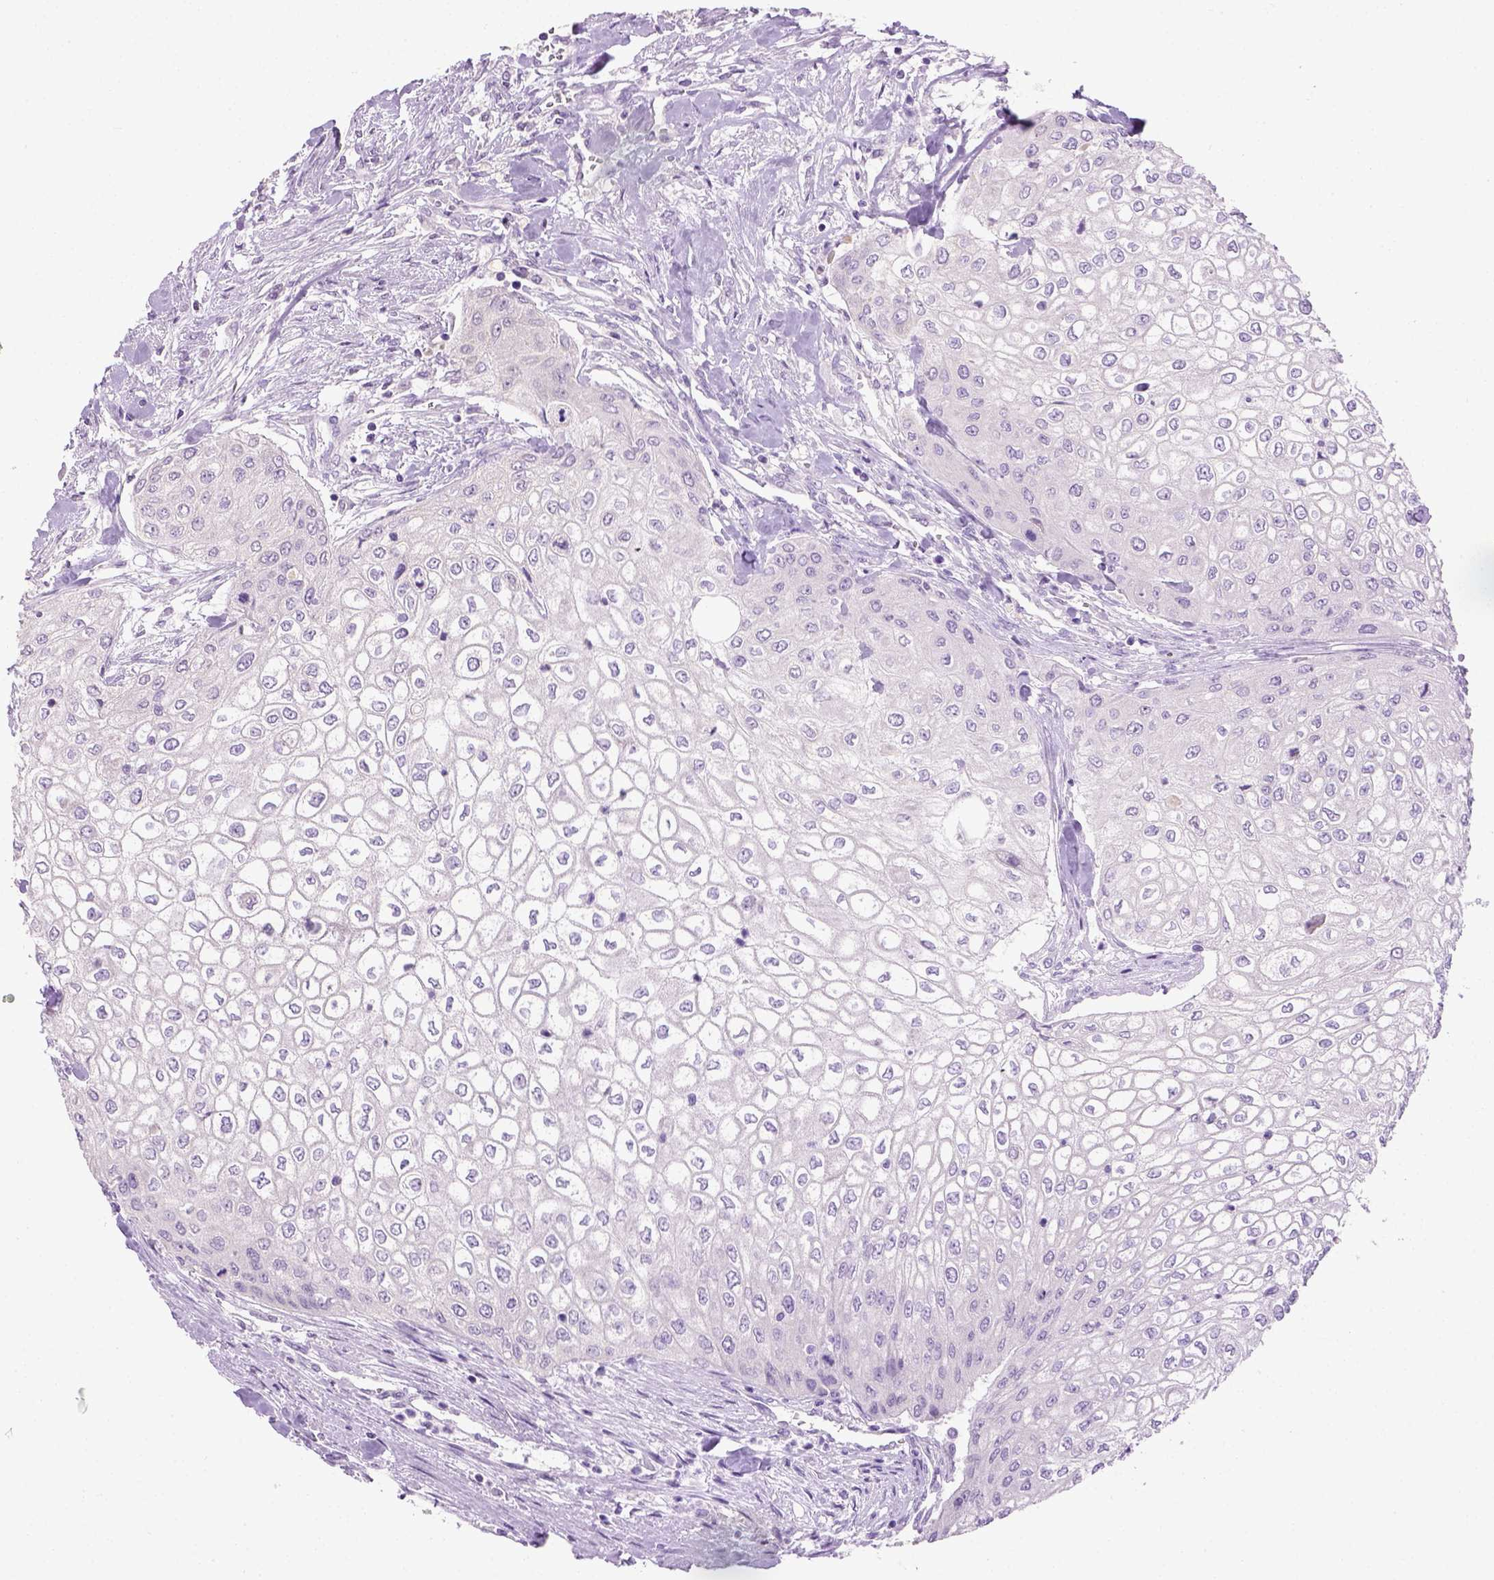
{"staining": {"intensity": "negative", "quantity": "none", "location": "none"}, "tissue": "urothelial cancer", "cell_type": "Tumor cells", "image_type": "cancer", "snomed": [{"axis": "morphology", "description": "Urothelial carcinoma, High grade"}, {"axis": "topography", "description": "Urinary bladder"}], "caption": "An image of urothelial cancer stained for a protein reveals no brown staining in tumor cells. Nuclei are stained in blue.", "gene": "CYP24A1", "patient": {"sex": "male", "age": 62}}